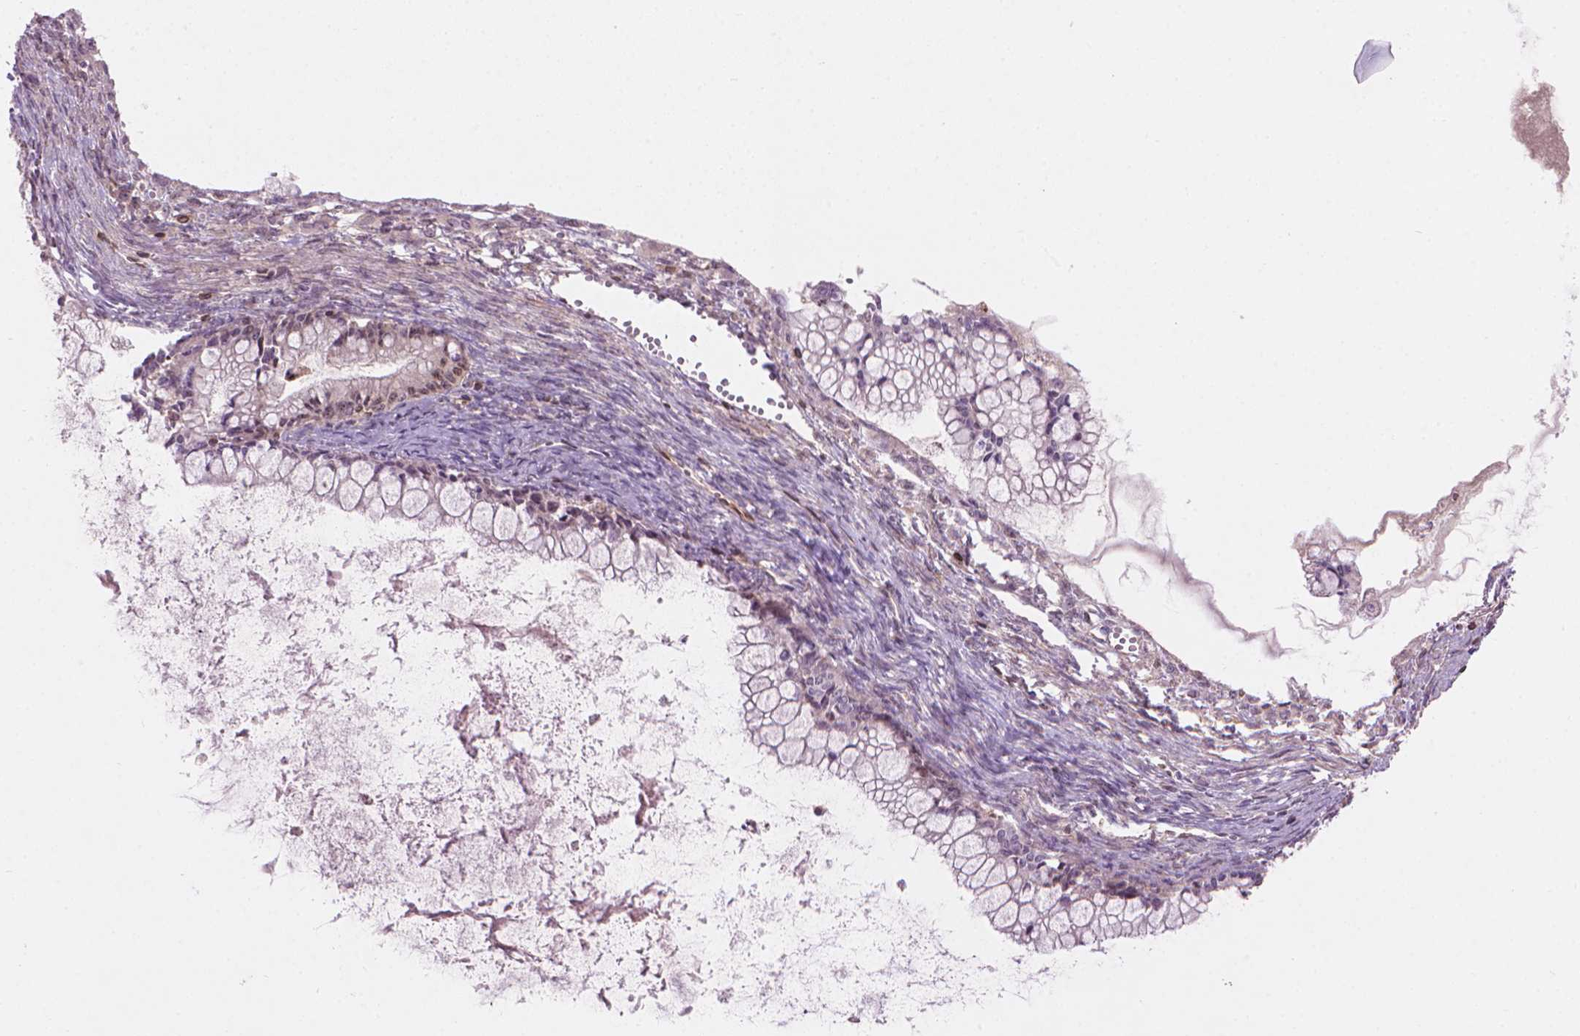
{"staining": {"intensity": "weak", "quantity": "25%-75%", "location": "nuclear"}, "tissue": "ovarian cancer", "cell_type": "Tumor cells", "image_type": "cancer", "snomed": [{"axis": "morphology", "description": "Cystadenocarcinoma, mucinous, NOS"}, {"axis": "topography", "description": "Ovary"}], "caption": "Mucinous cystadenocarcinoma (ovarian) was stained to show a protein in brown. There is low levels of weak nuclear positivity in about 25%-75% of tumor cells. Using DAB (brown) and hematoxylin (blue) stains, captured at high magnification using brightfield microscopy.", "gene": "SMC2", "patient": {"sex": "female", "age": 67}}